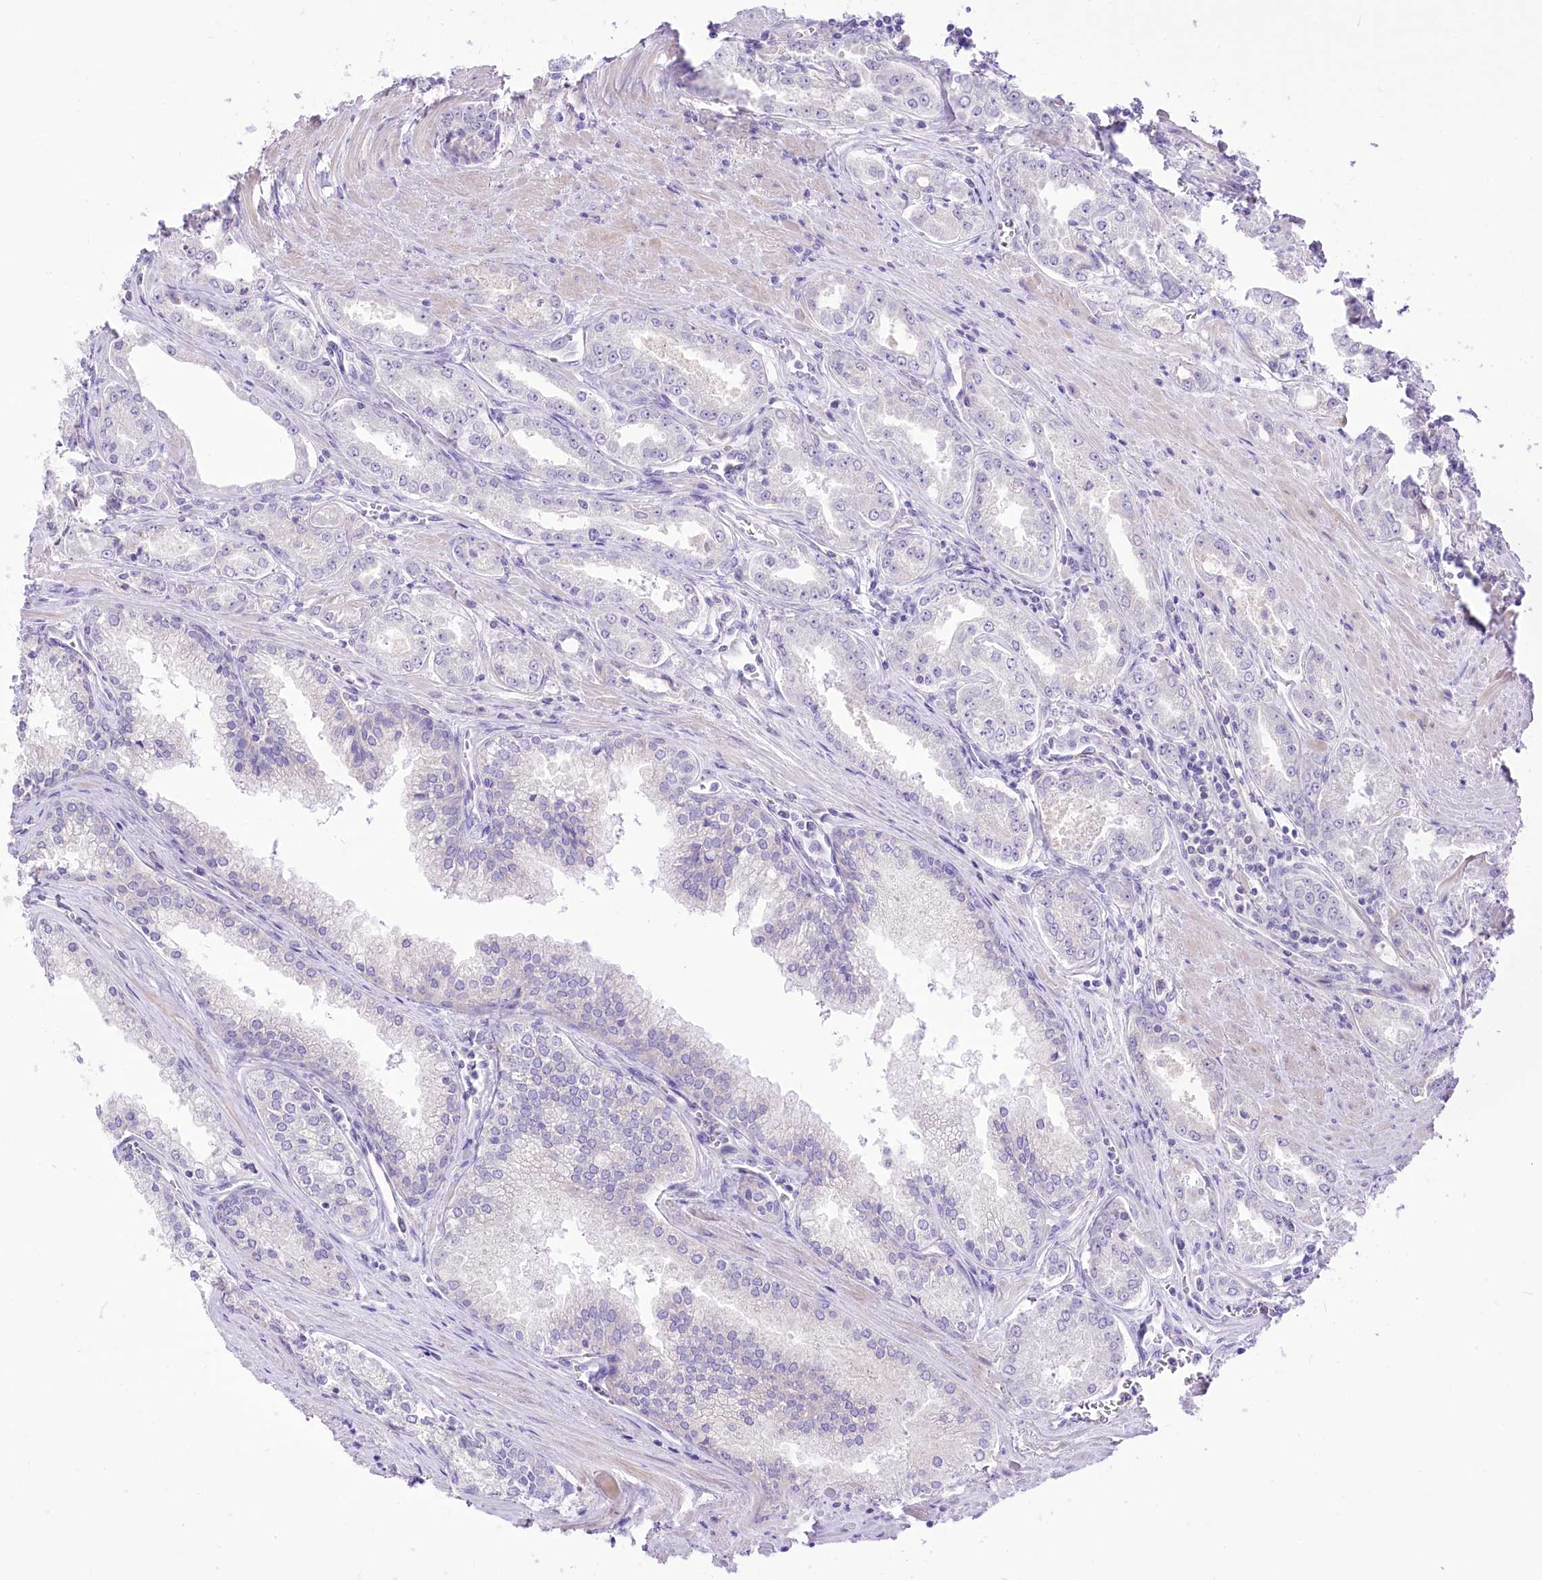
{"staining": {"intensity": "negative", "quantity": "none", "location": "none"}, "tissue": "prostate cancer", "cell_type": "Tumor cells", "image_type": "cancer", "snomed": [{"axis": "morphology", "description": "Adenocarcinoma, High grade"}, {"axis": "topography", "description": "Prostate"}], "caption": "Immunohistochemistry micrograph of neoplastic tissue: human prostate cancer (high-grade adenocarcinoma) stained with DAB exhibits no significant protein positivity in tumor cells.", "gene": "HELT", "patient": {"sex": "male", "age": 72}}